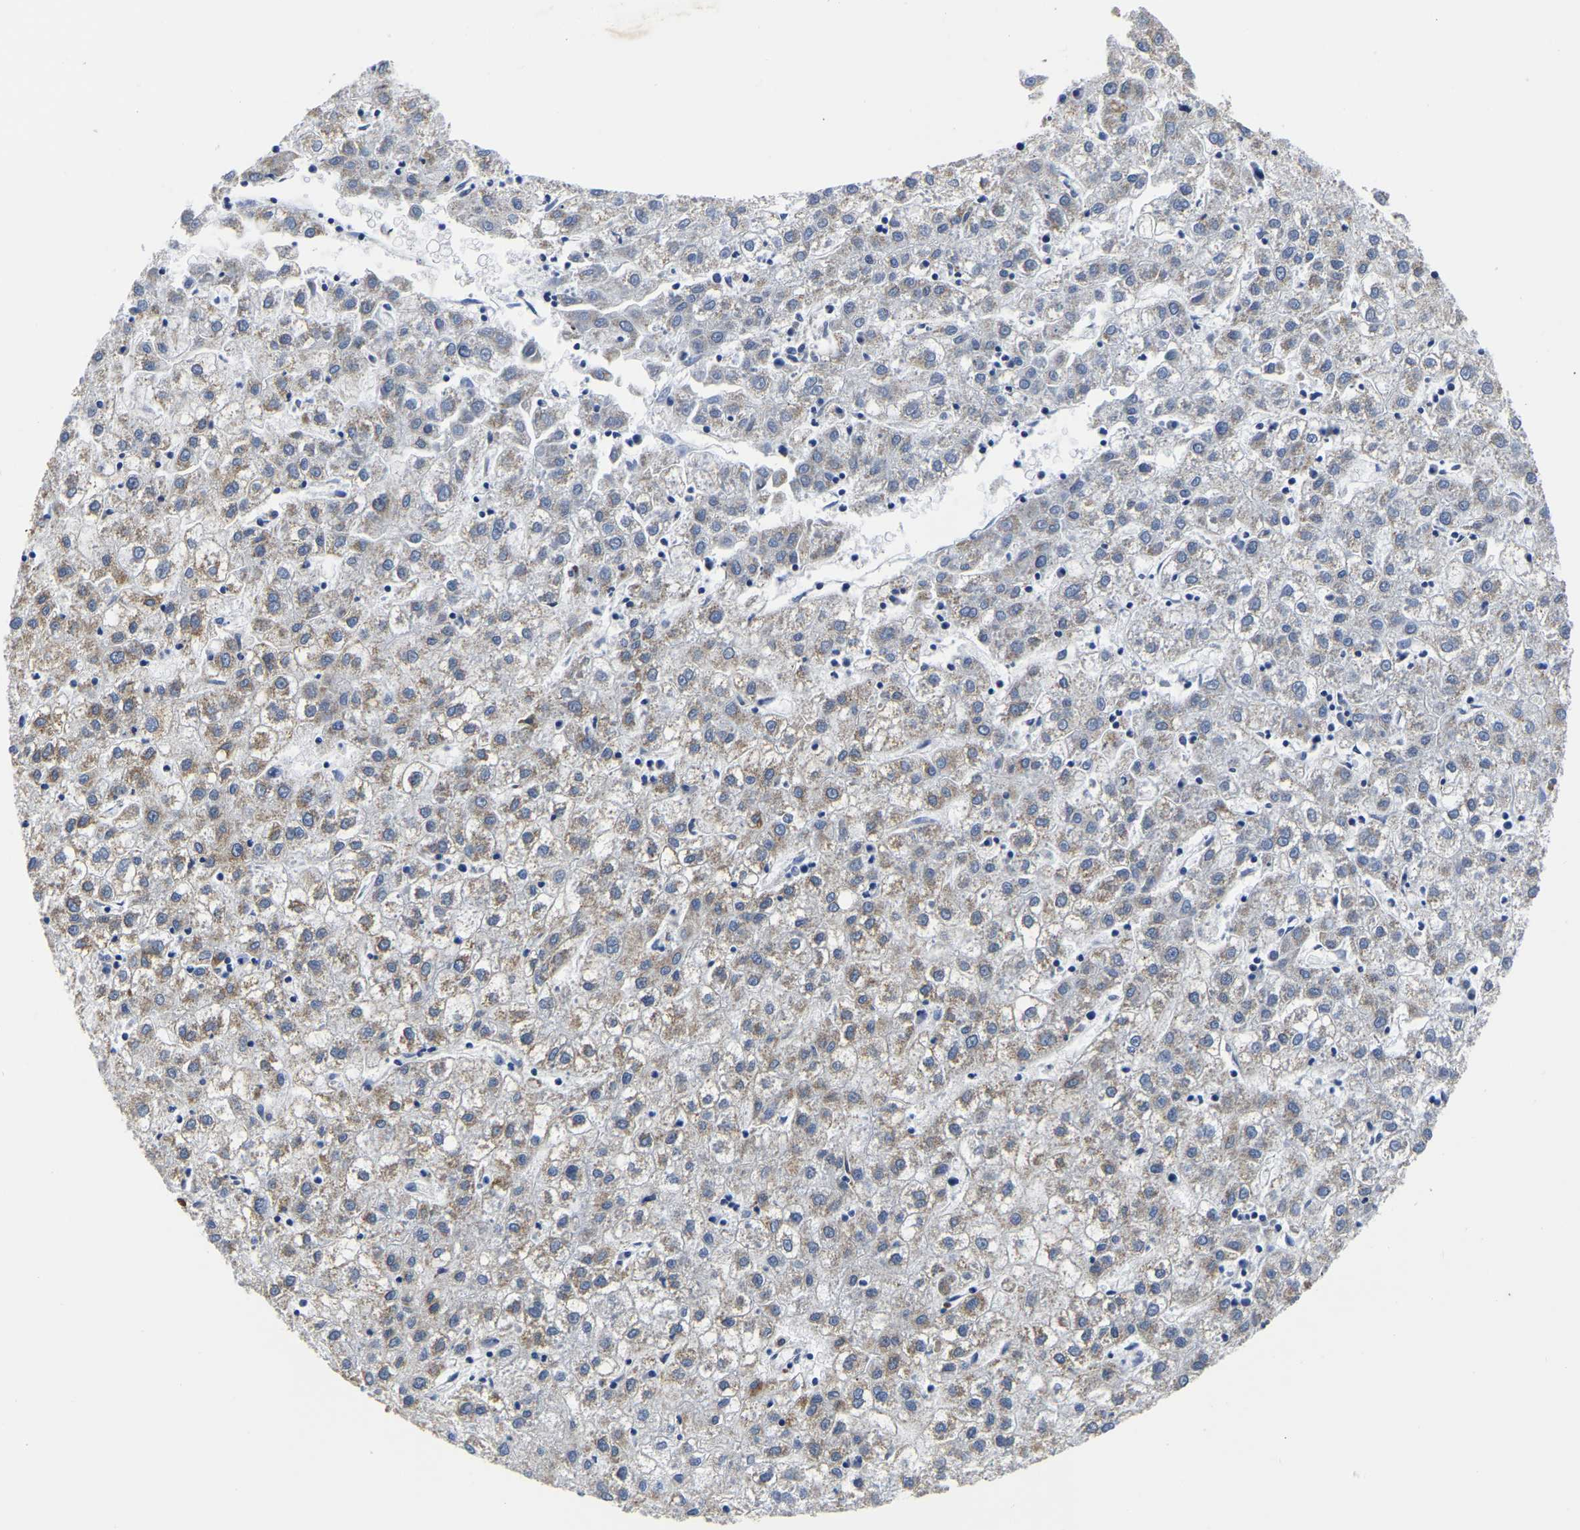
{"staining": {"intensity": "weak", "quantity": "25%-75%", "location": "cytoplasmic/membranous"}, "tissue": "liver cancer", "cell_type": "Tumor cells", "image_type": "cancer", "snomed": [{"axis": "morphology", "description": "Carcinoma, Hepatocellular, NOS"}, {"axis": "topography", "description": "Liver"}], "caption": "Hepatocellular carcinoma (liver) was stained to show a protein in brown. There is low levels of weak cytoplasmic/membranous positivity in approximately 25%-75% of tumor cells. Nuclei are stained in blue.", "gene": "PDLIM7", "patient": {"sex": "male", "age": 72}}